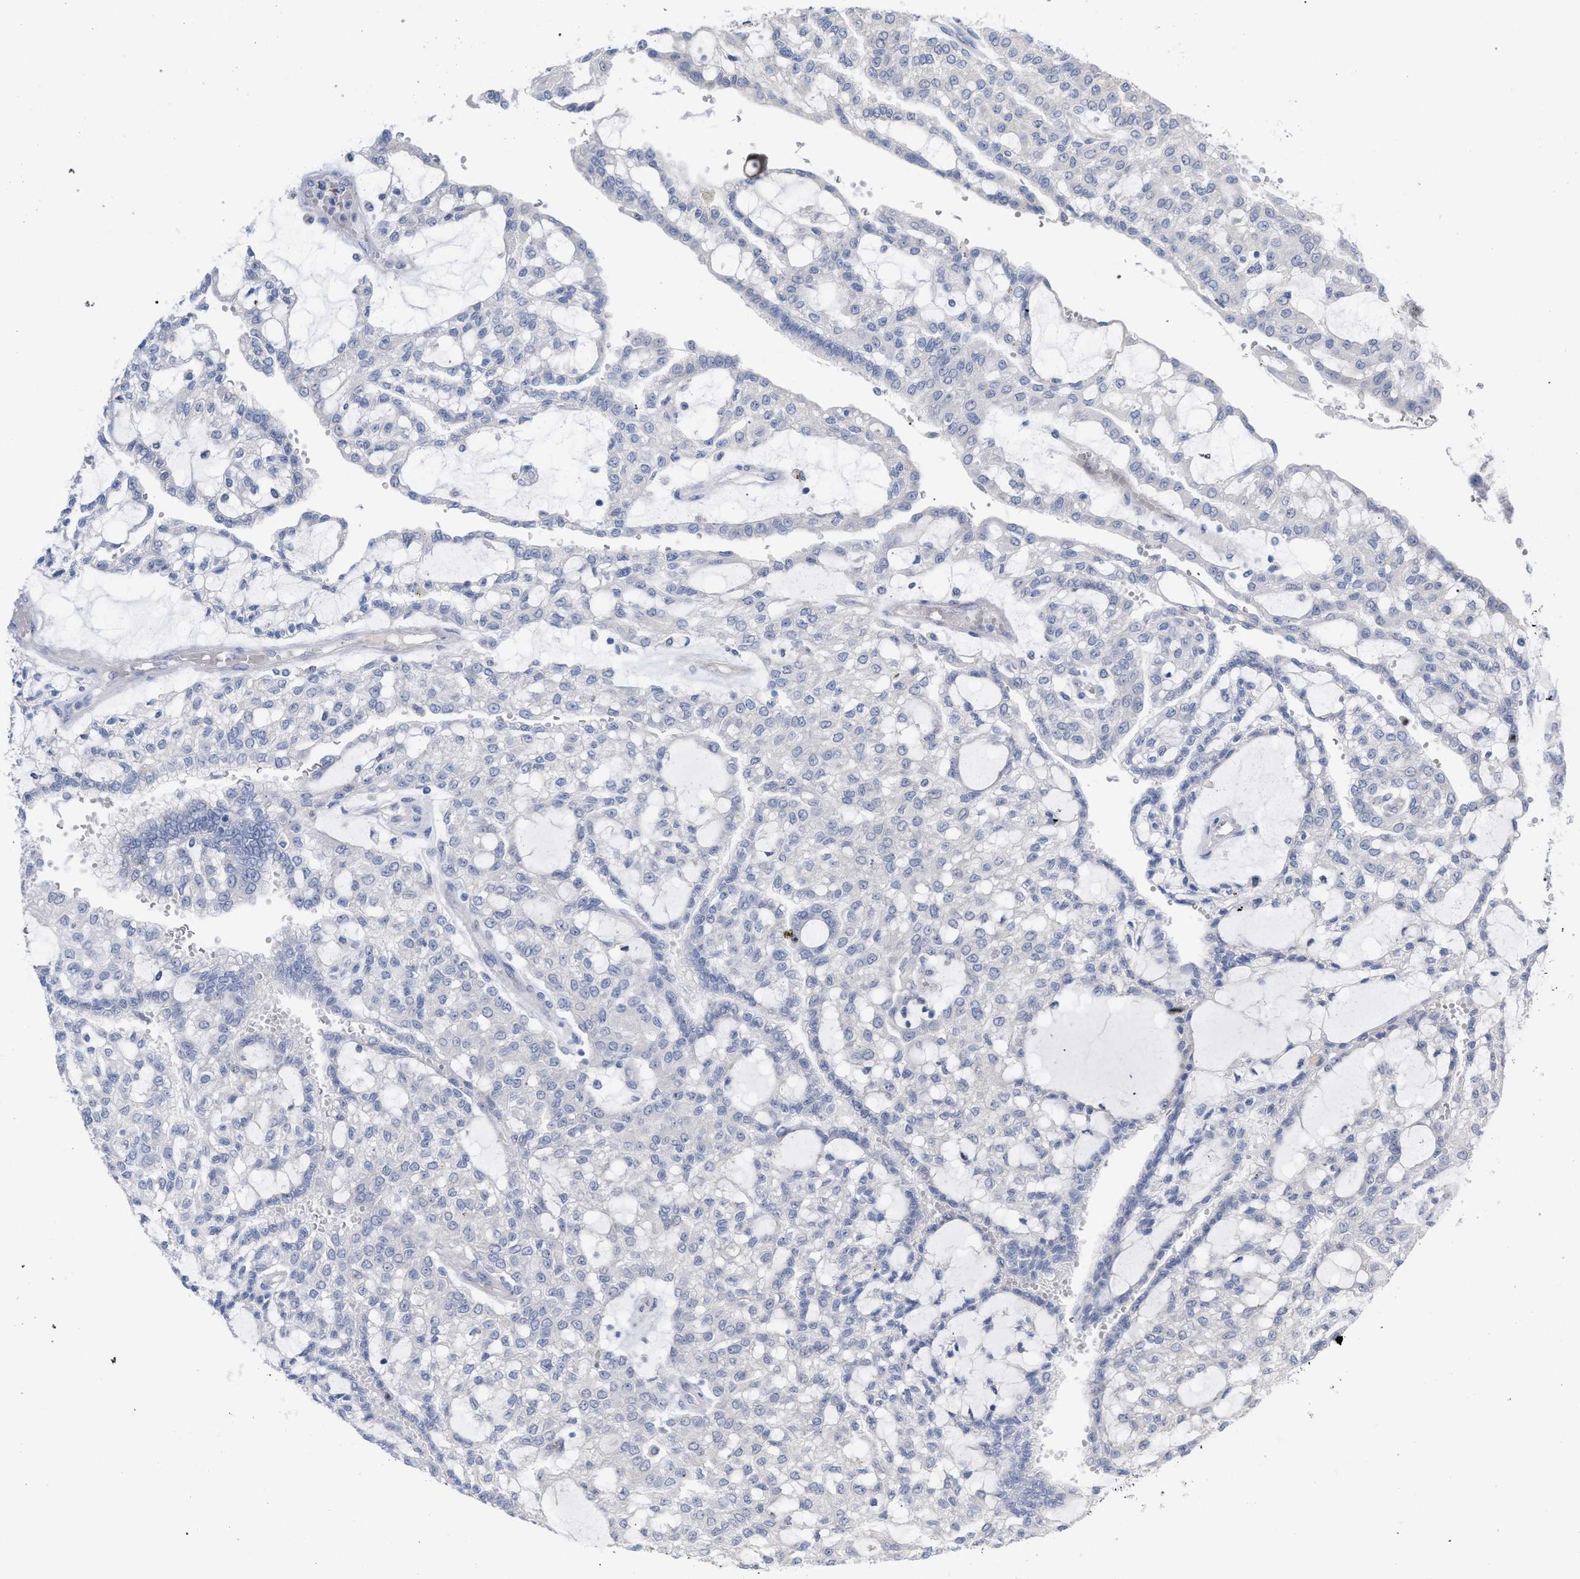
{"staining": {"intensity": "negative", "quantity": "none", "location": "none"}, "tissue": "renal cancer", "cell_type": "Tumor cells", "image_type": "cancer", "snomed": [{"axis": "morphology", "description": "Adenocarcinoma, NOS"}, {"axis": "topography", "description": "Kidney"}], "caption": "High power microscopy image of an immunohistochemistry (IHC) photomicrograph of renal adenocarcinoma, revealing no significant positivity in tumor cells. (IHC, brightfield microscopy, high magnification).", "gene": "FHOD3", "patient": {"sex": "male", "age": 63}}